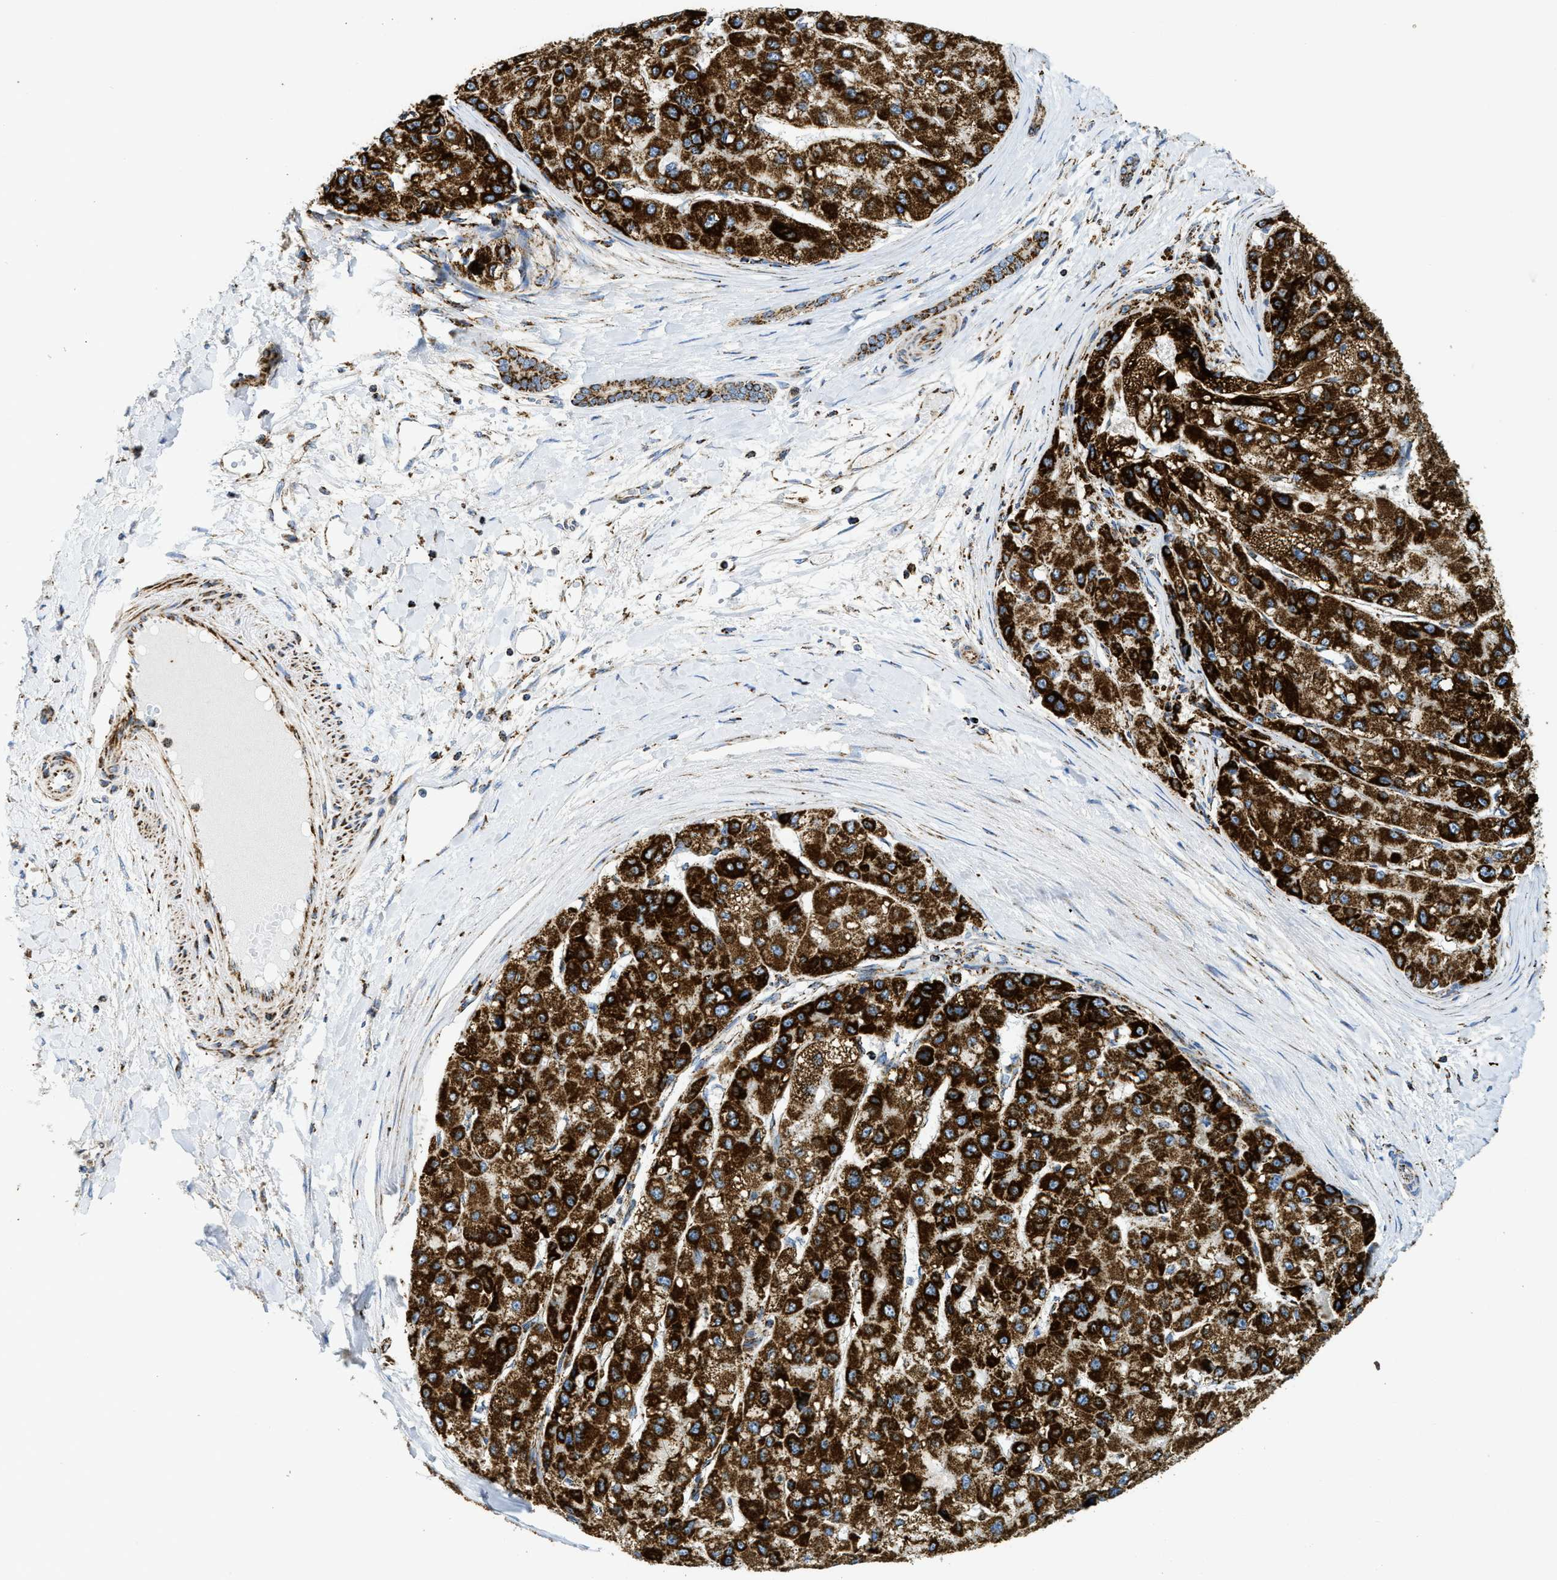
{"staining": {"intensity": "strong", "quantity": ">75%", "location": "cytoplasmic/membranous"}, "tissue": "liver cancer", "cell_type": "Tumor cells", "image_type": "cancer", "snomed": [{"axis": "morphology", "description": "Carcinoma, Hepatocellular, NOS"}, {"axis": "topography", "description": "Liver"}], "caption": "High-power microscopy captured an immunohistochemistry photomicrograph of hepatocellular carcinoma (liver), revealing strong cytoplasmic/membranous positivity in approximately >75% of tumor cells.", "gene": "SQOR", "patient": {"sex": "male", "age": 80}}